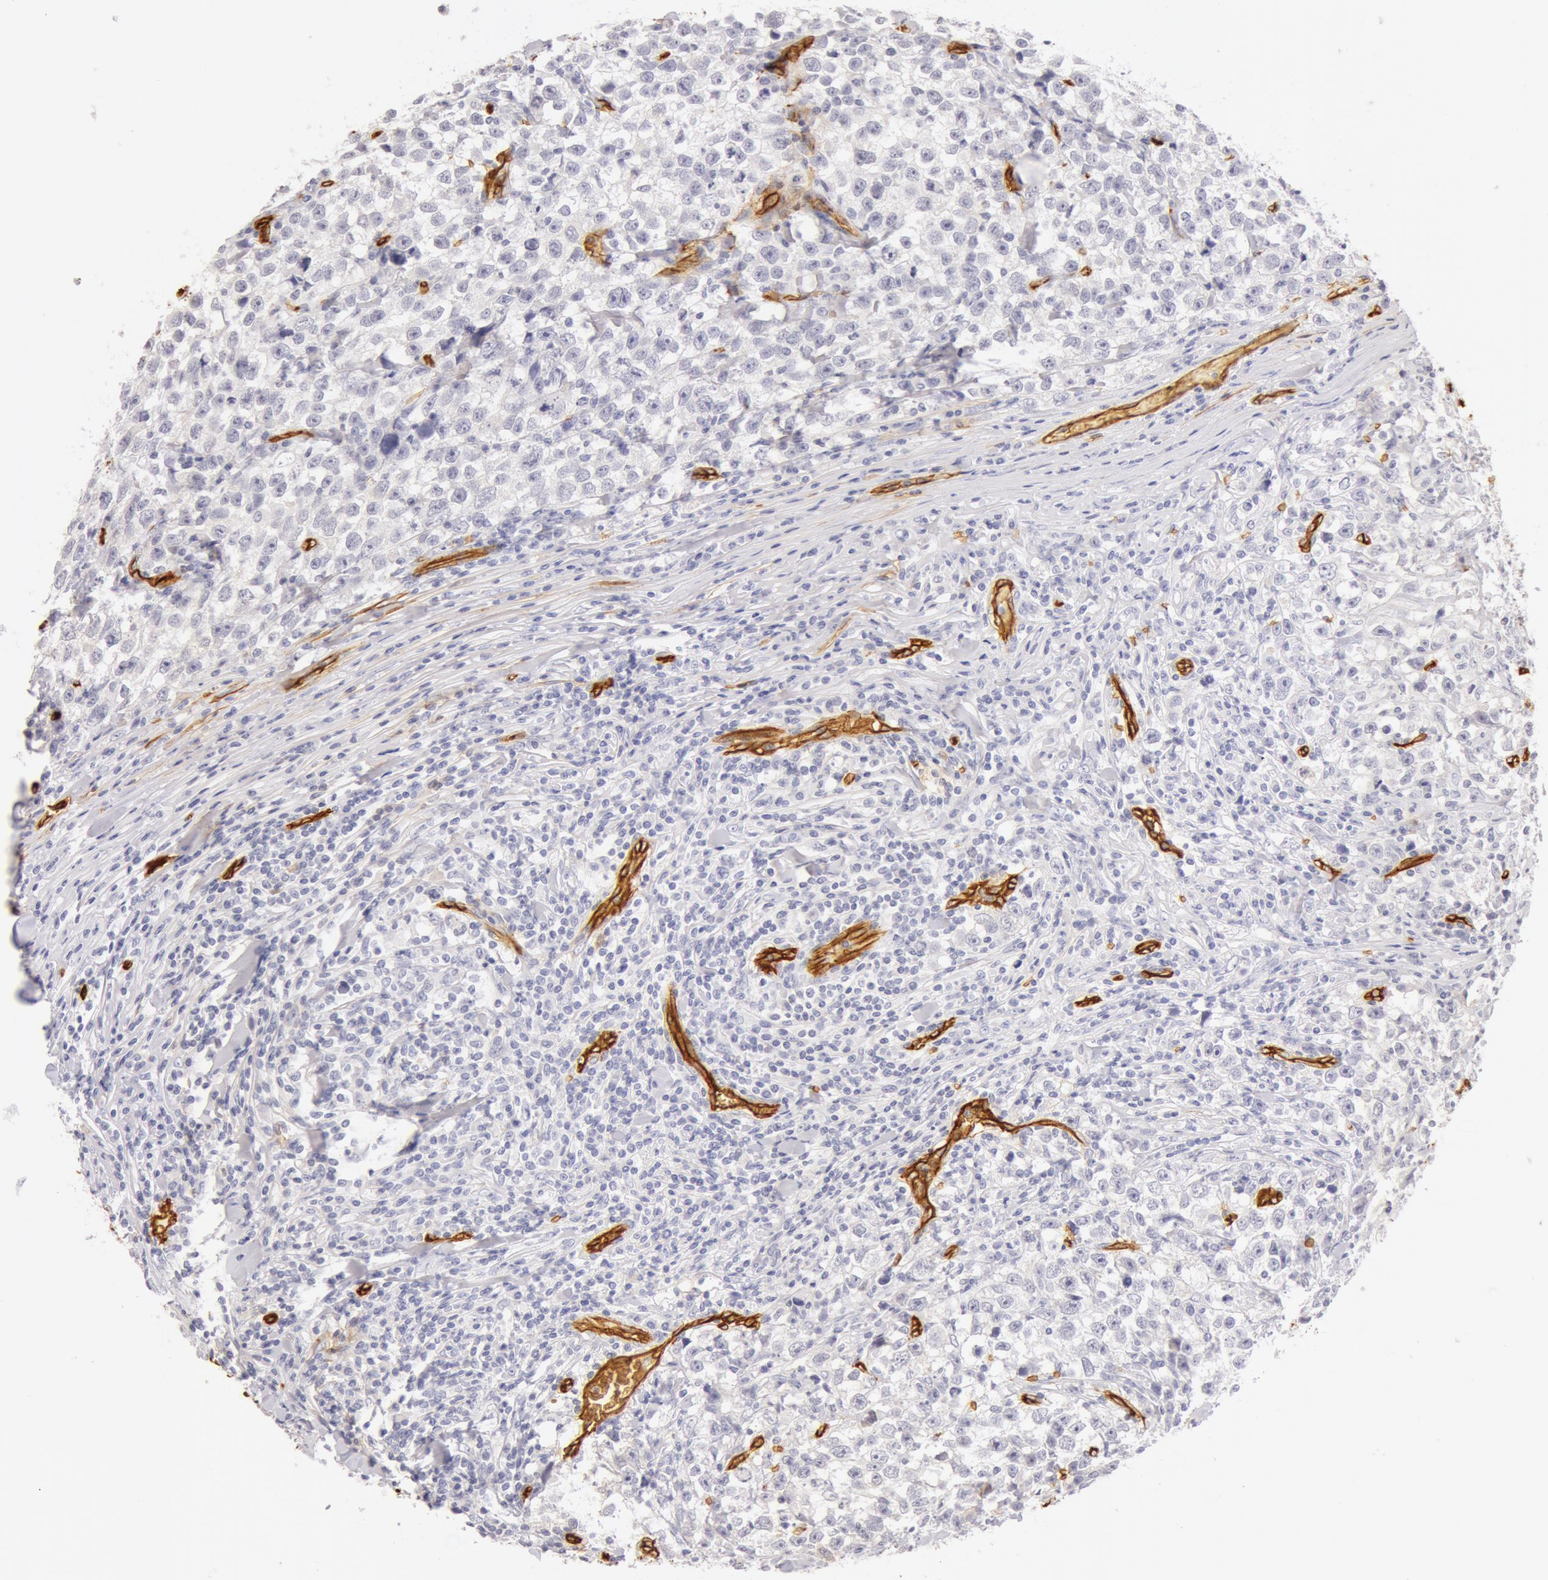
{"staining": {"intensity": "negative", "quantity": "none", "location": "none"}, "tissue": "testis cancer", "cell_type": "Tumor cells", "image_type": "cancer", "snomed": [{"axis": "morphology", "description": "Seminoma, NOS"}, {"axis": "morphology", "description": "Carcinoma, Embryonal, NOS"}, {"axis": "topography", "description": "Testis"}], "caption": "Tumor cells show no significant protein staining in testis cancer.", "gene": "AQP1", "patient": {"sex": "male", "age": 30}}